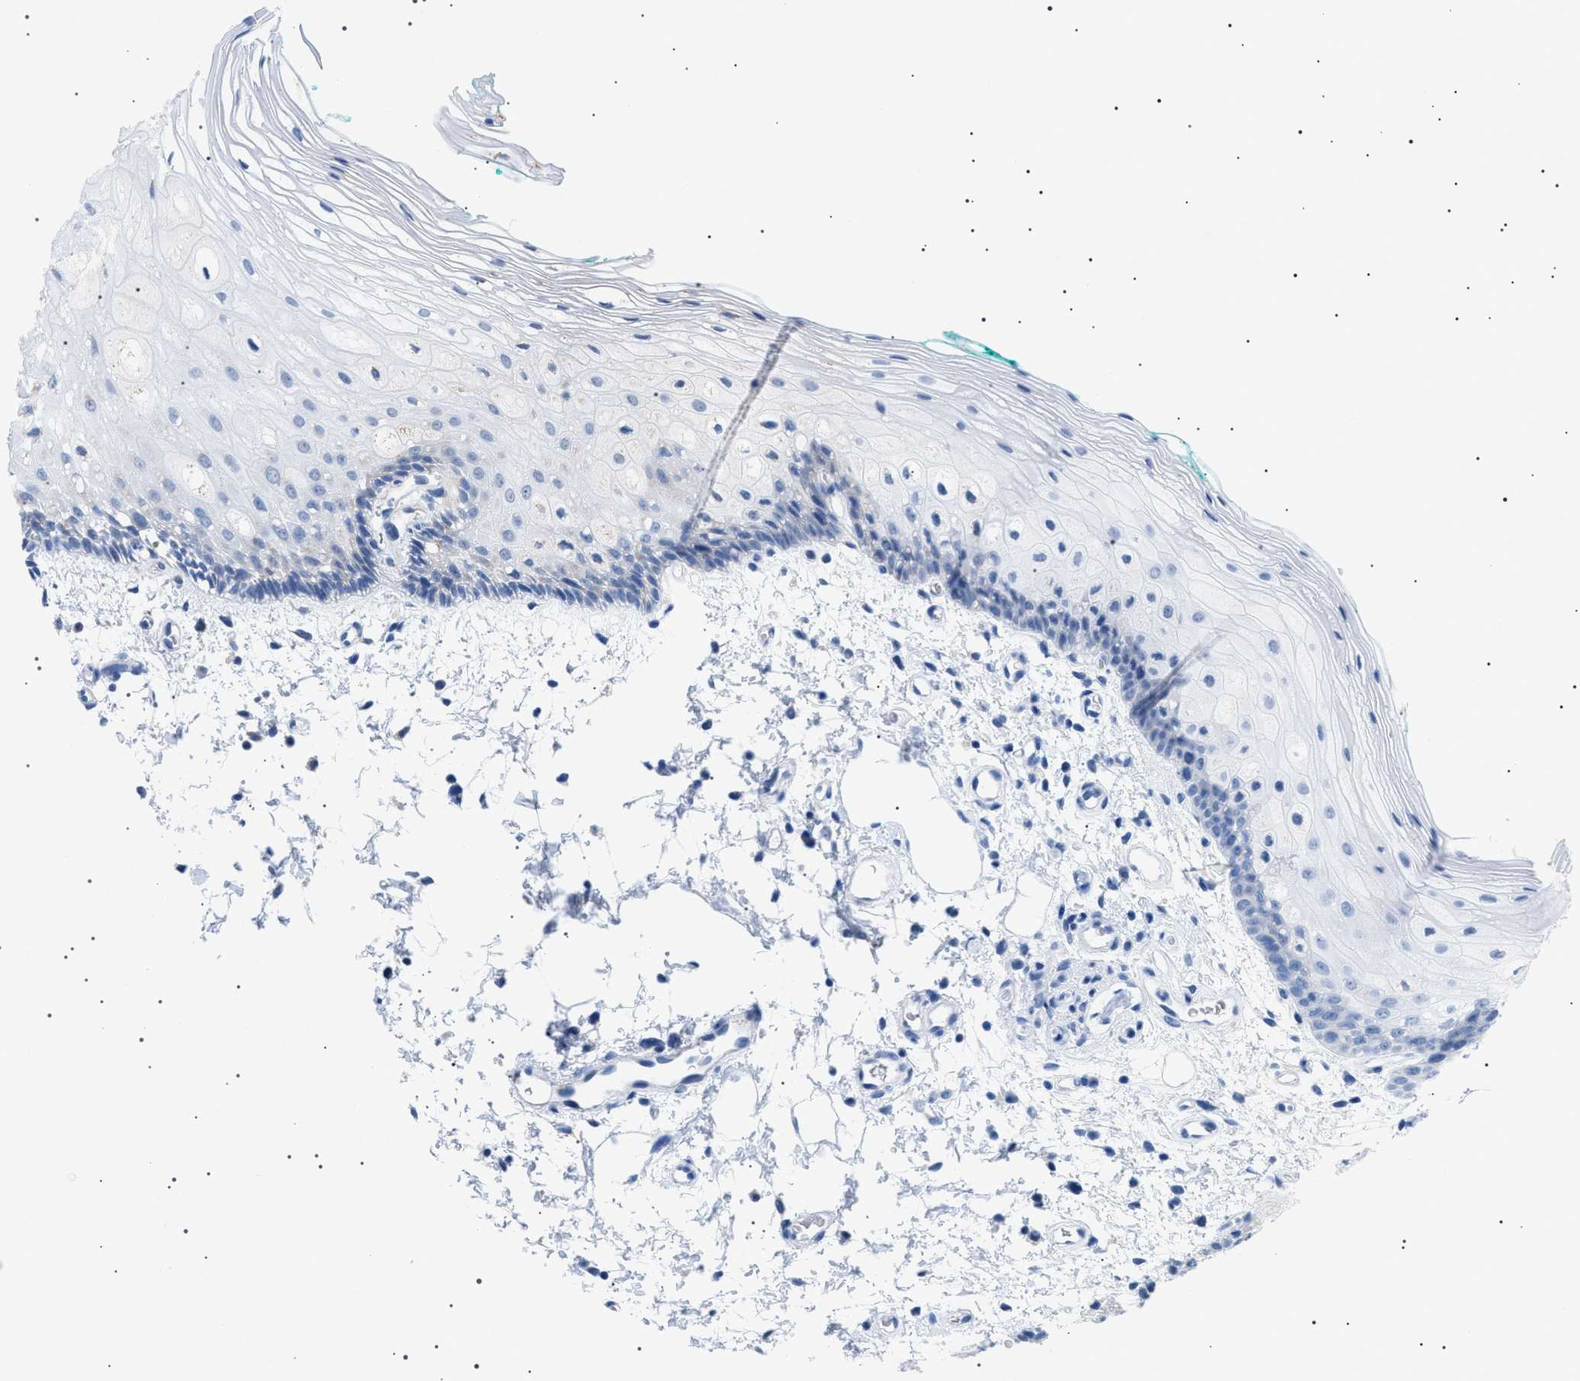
{"staining": {"intensity": "moderate", "quantity": "<25%", "location": "cytoplasmic/membranous"}, "tissue": "oral mucosa", "cell_type": "Squamous epithelial cells", "image_type": "normal", "snomed": [{"axis": "morphology", "description": "Normal tissue, NOS"}, {"axis": "topography", "description": "Skeletal muscle"}, {"axis": "topography", "description": "Oral tissue"}, {"axis": "topography", "description": "Peripheral nerve tissue"}], "caption": "A micrograph showing moderate cytoplasmic/membranous staining in approximately <25% of squamous epithelial cells in unremarkable oral mucosa, as visualized by brown immunohistochemical staining.", "gene": "UBXN8", "patient": {"sex": "female", "age": 84}}